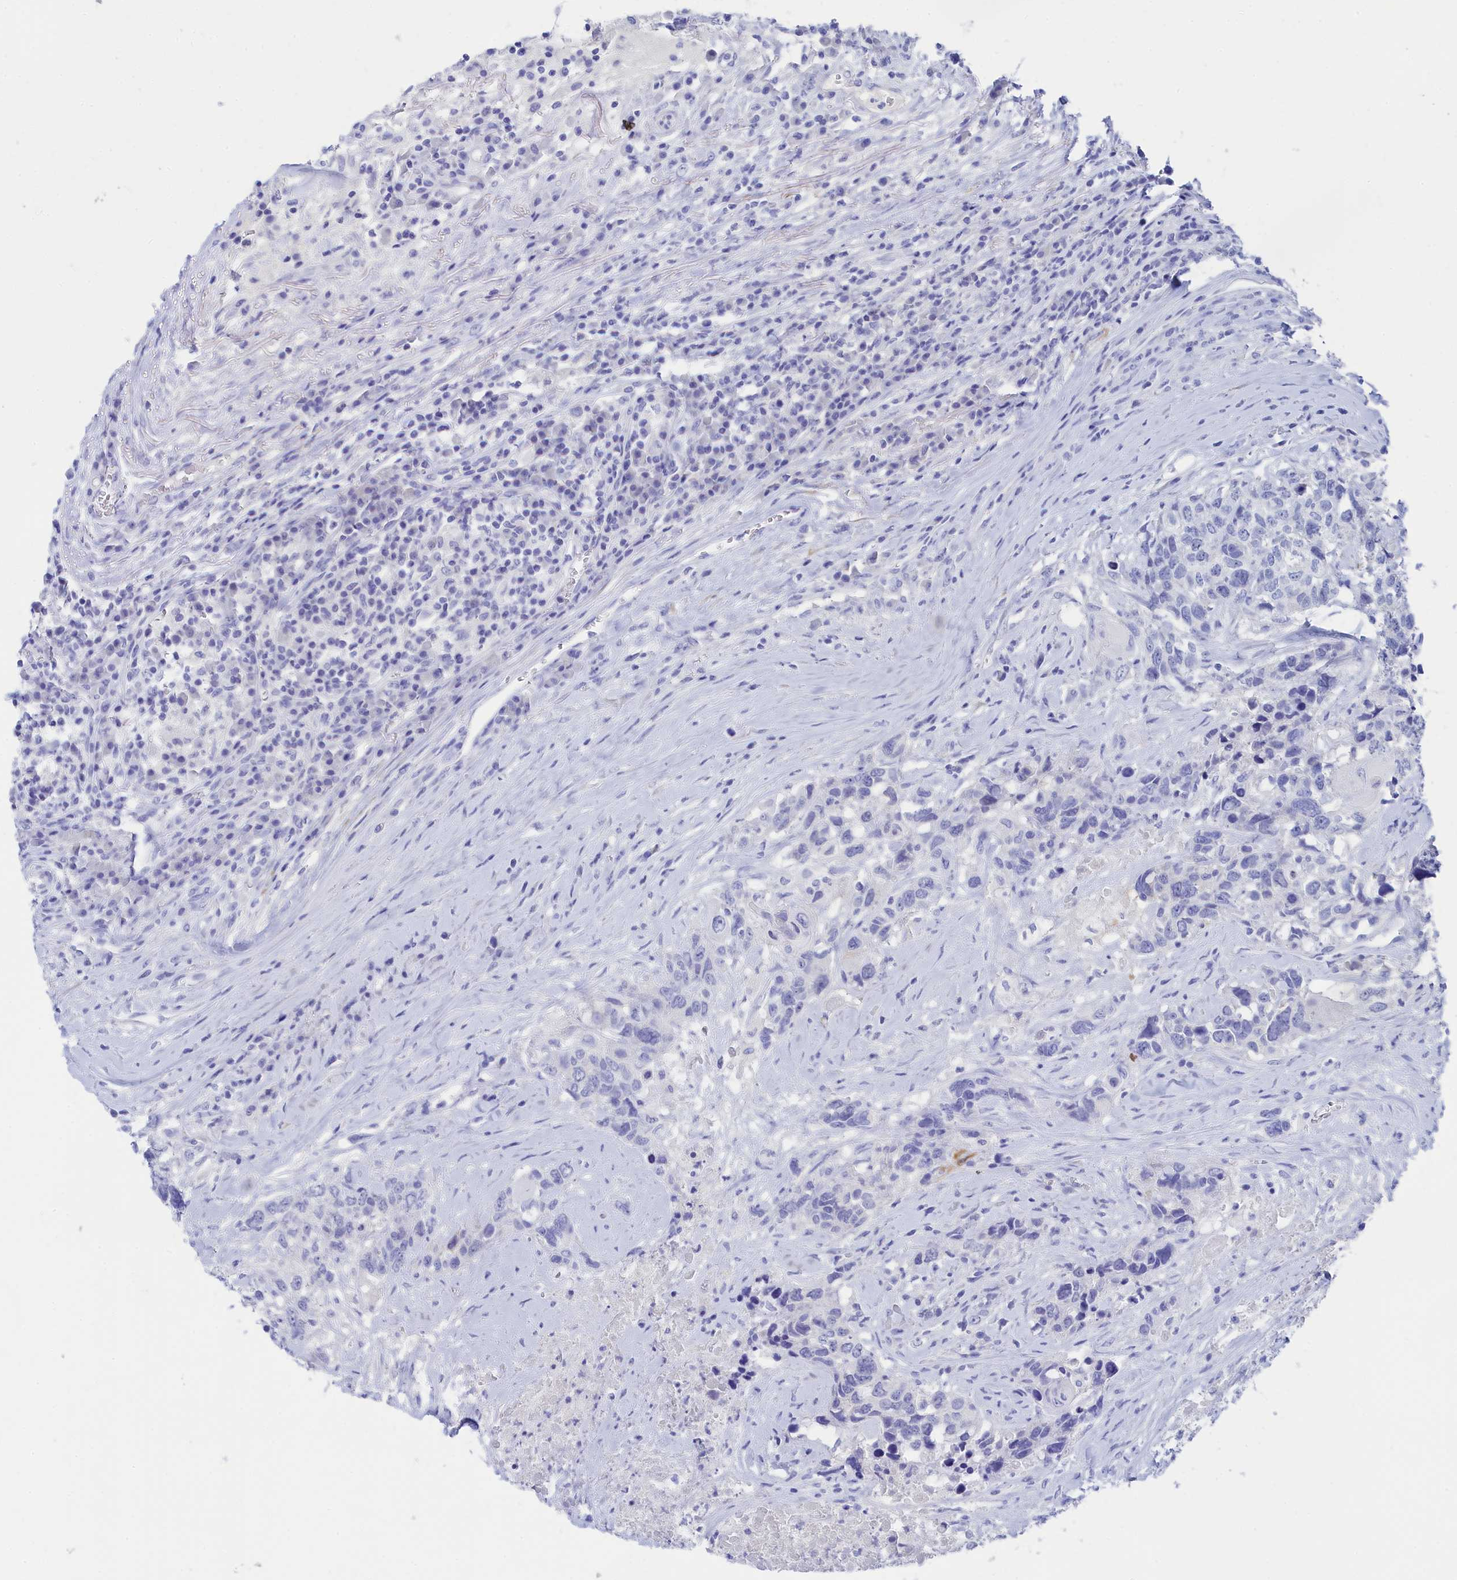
{"staining": {"intensity": "negative", "quantity": "none", "location": "none"}, "tissue": "head and neck cancer", "cell_type": "Tumor cells", "image_type": "cancer", "snomed": [{"axis": "morphology", "description": "Squamous cell carcinoma, NOS"}, {"axis": "topography", "description": "Head-Neck"}], "caption": "Histopathology image shows no protein staining in tumor cells of squamous cell carcinoma (head and neck) tissue.", "gene": "TRIM10", "patient": {"sex": "male", "age": 66}}